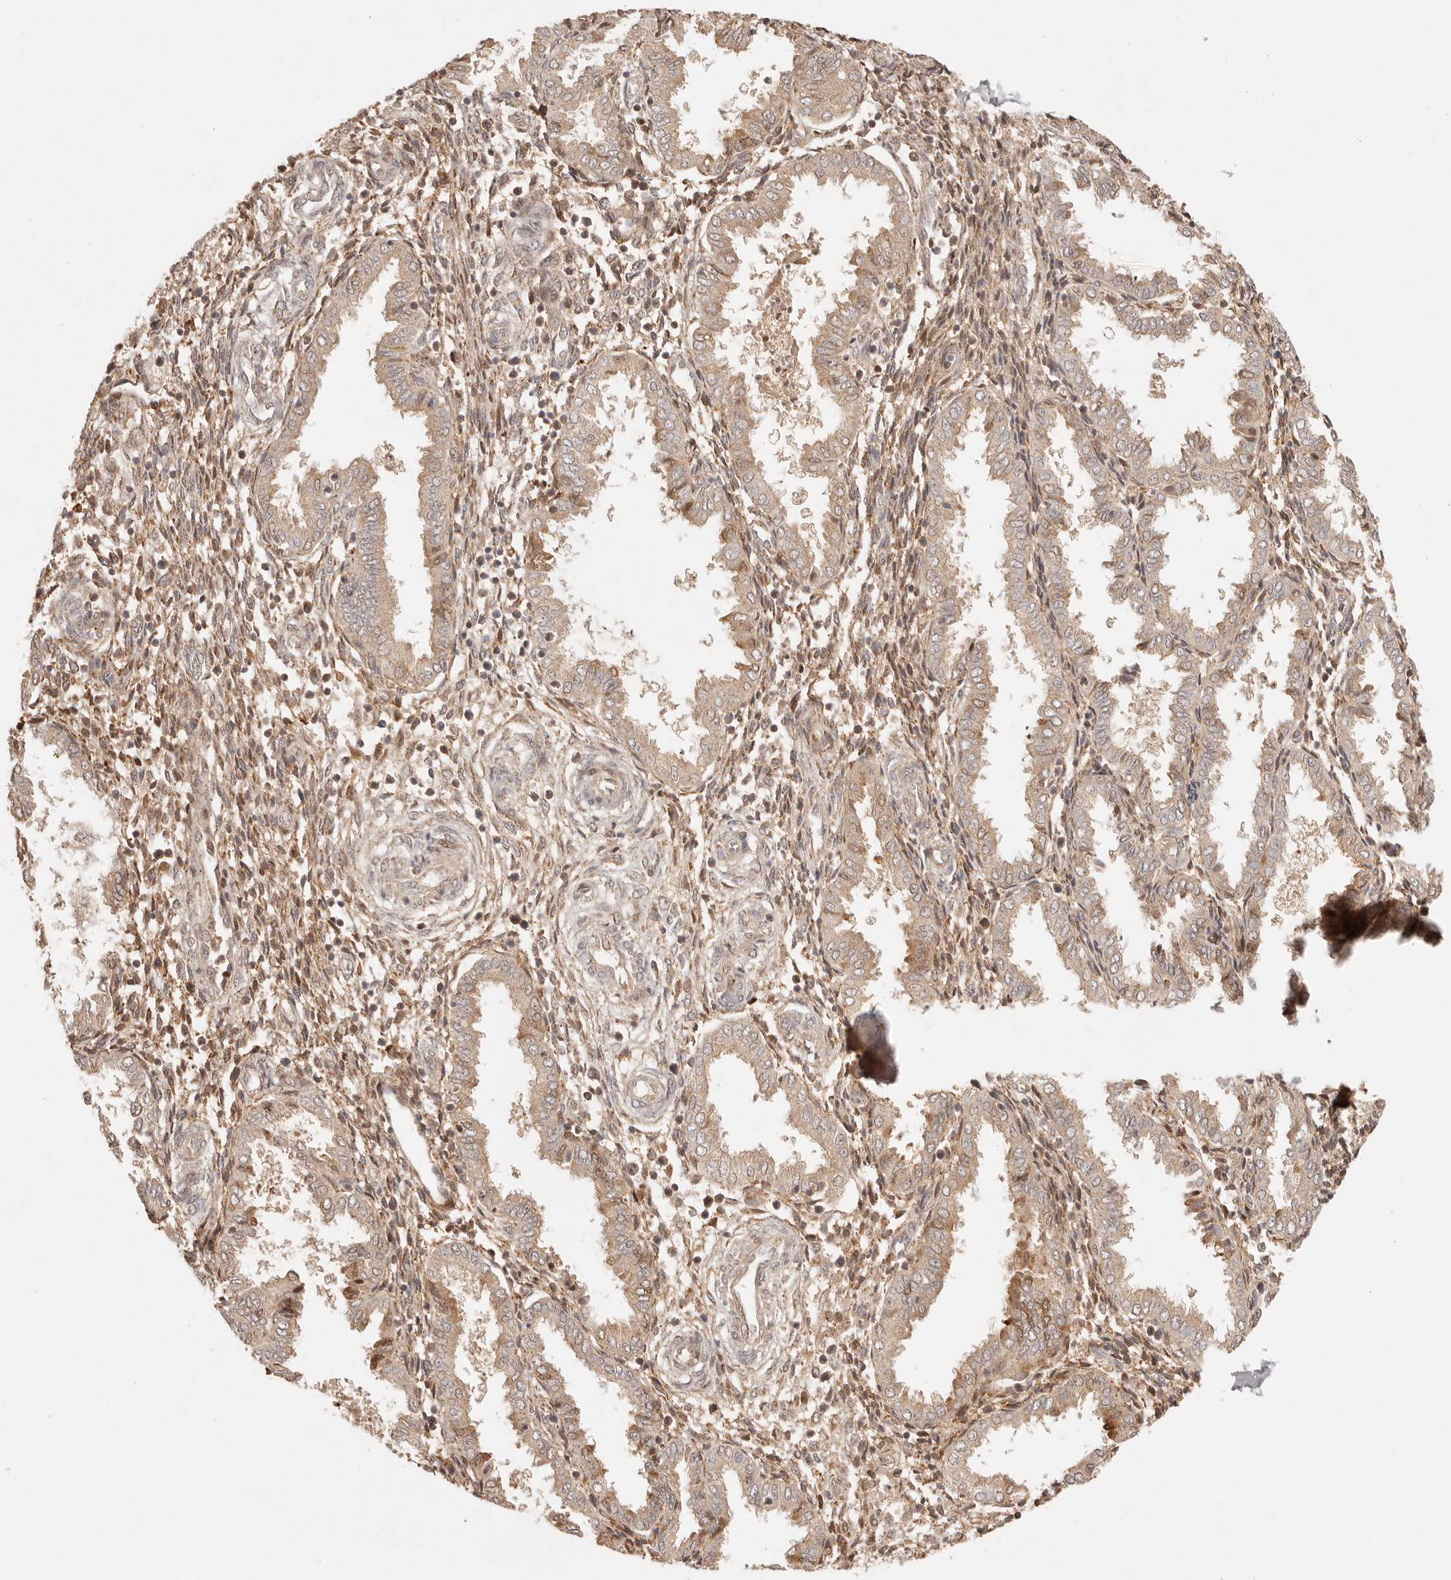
{"staining": {"intensity": "moderate", "quantity": "25%-75%", "location": "cytoplasmic/membranous"}, "tissue": "endometrium", "cell_type": "Cells in endometrial stroma", "image_type": "normal", "snomed": [{"axis": "morphology", "description": "Normal tissue, NOS"}, {"axis": "topography", "description": "Endometrium"}], "caption": "A brown stain labels moderate cytoplasmic/membranous positivity of a protein in cells in endometrial stroma of unremarkable endometrium. (DAB (3,3'-diaminobenzidine) IHC with brightfield microscopy, high magnification).", "gene": "PHLDA3", "patient": {"sex": "female", "age": 33}}